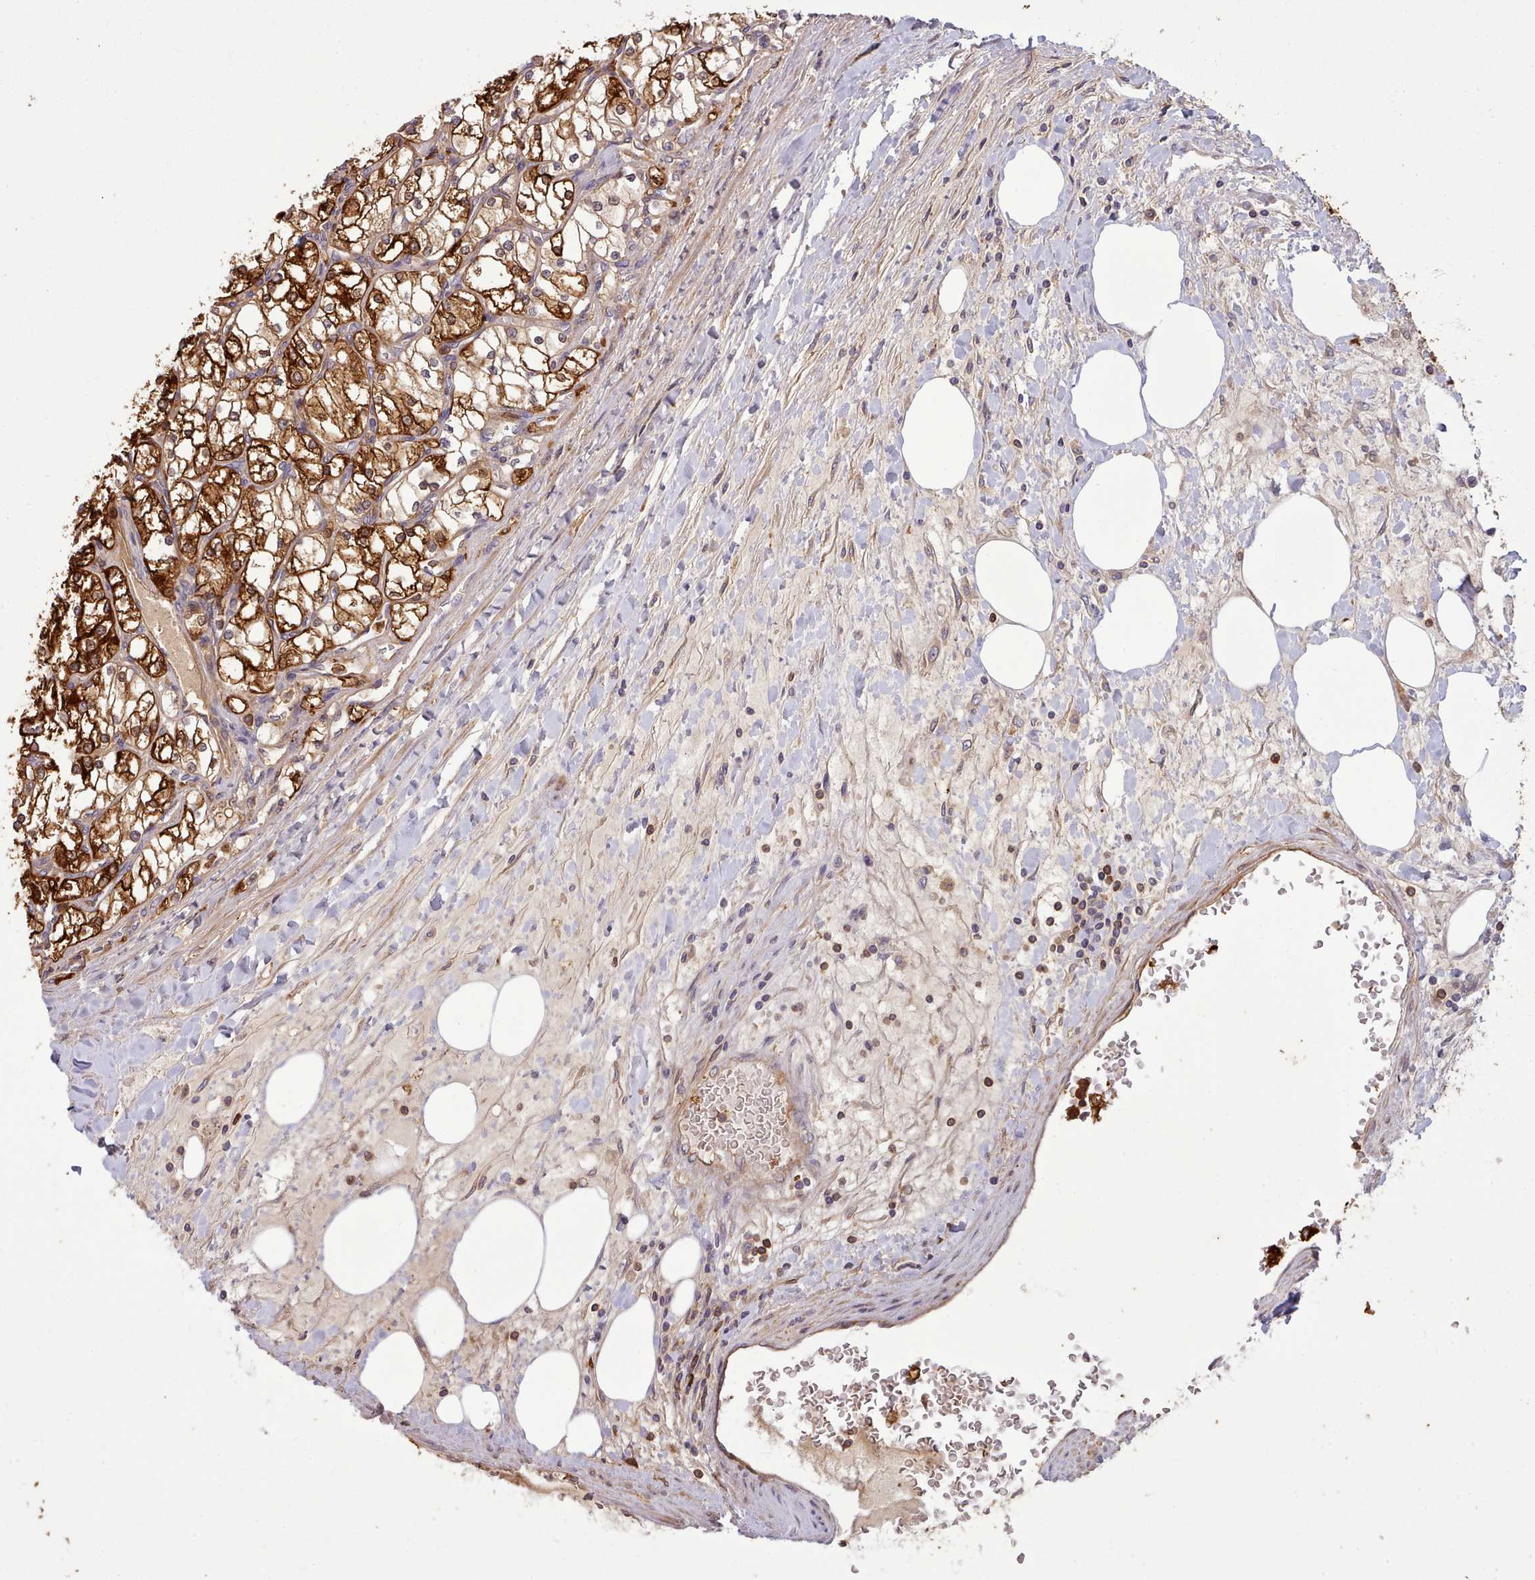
{"staining": {"intensity": "strong", "quantity": ">75%", "location": "cytoplasmic/membranous"}, "tissue": "renal cancer", "cell_type": "Tumor cells", "image_type": "cancer", "snomed": [{"axis": "morphology", "description": "Adenocarcinoma, NOS"}, {"axis": "topography", "description": "Kidney"}], "caption": "Protein analysis of renal cancer tissue demonstrates strong cytoplasmic/membranous expression in approximately >75% of tumor cells.", "gene": "SLC4A9", "patient": {"sex": "male", "age": 80}}